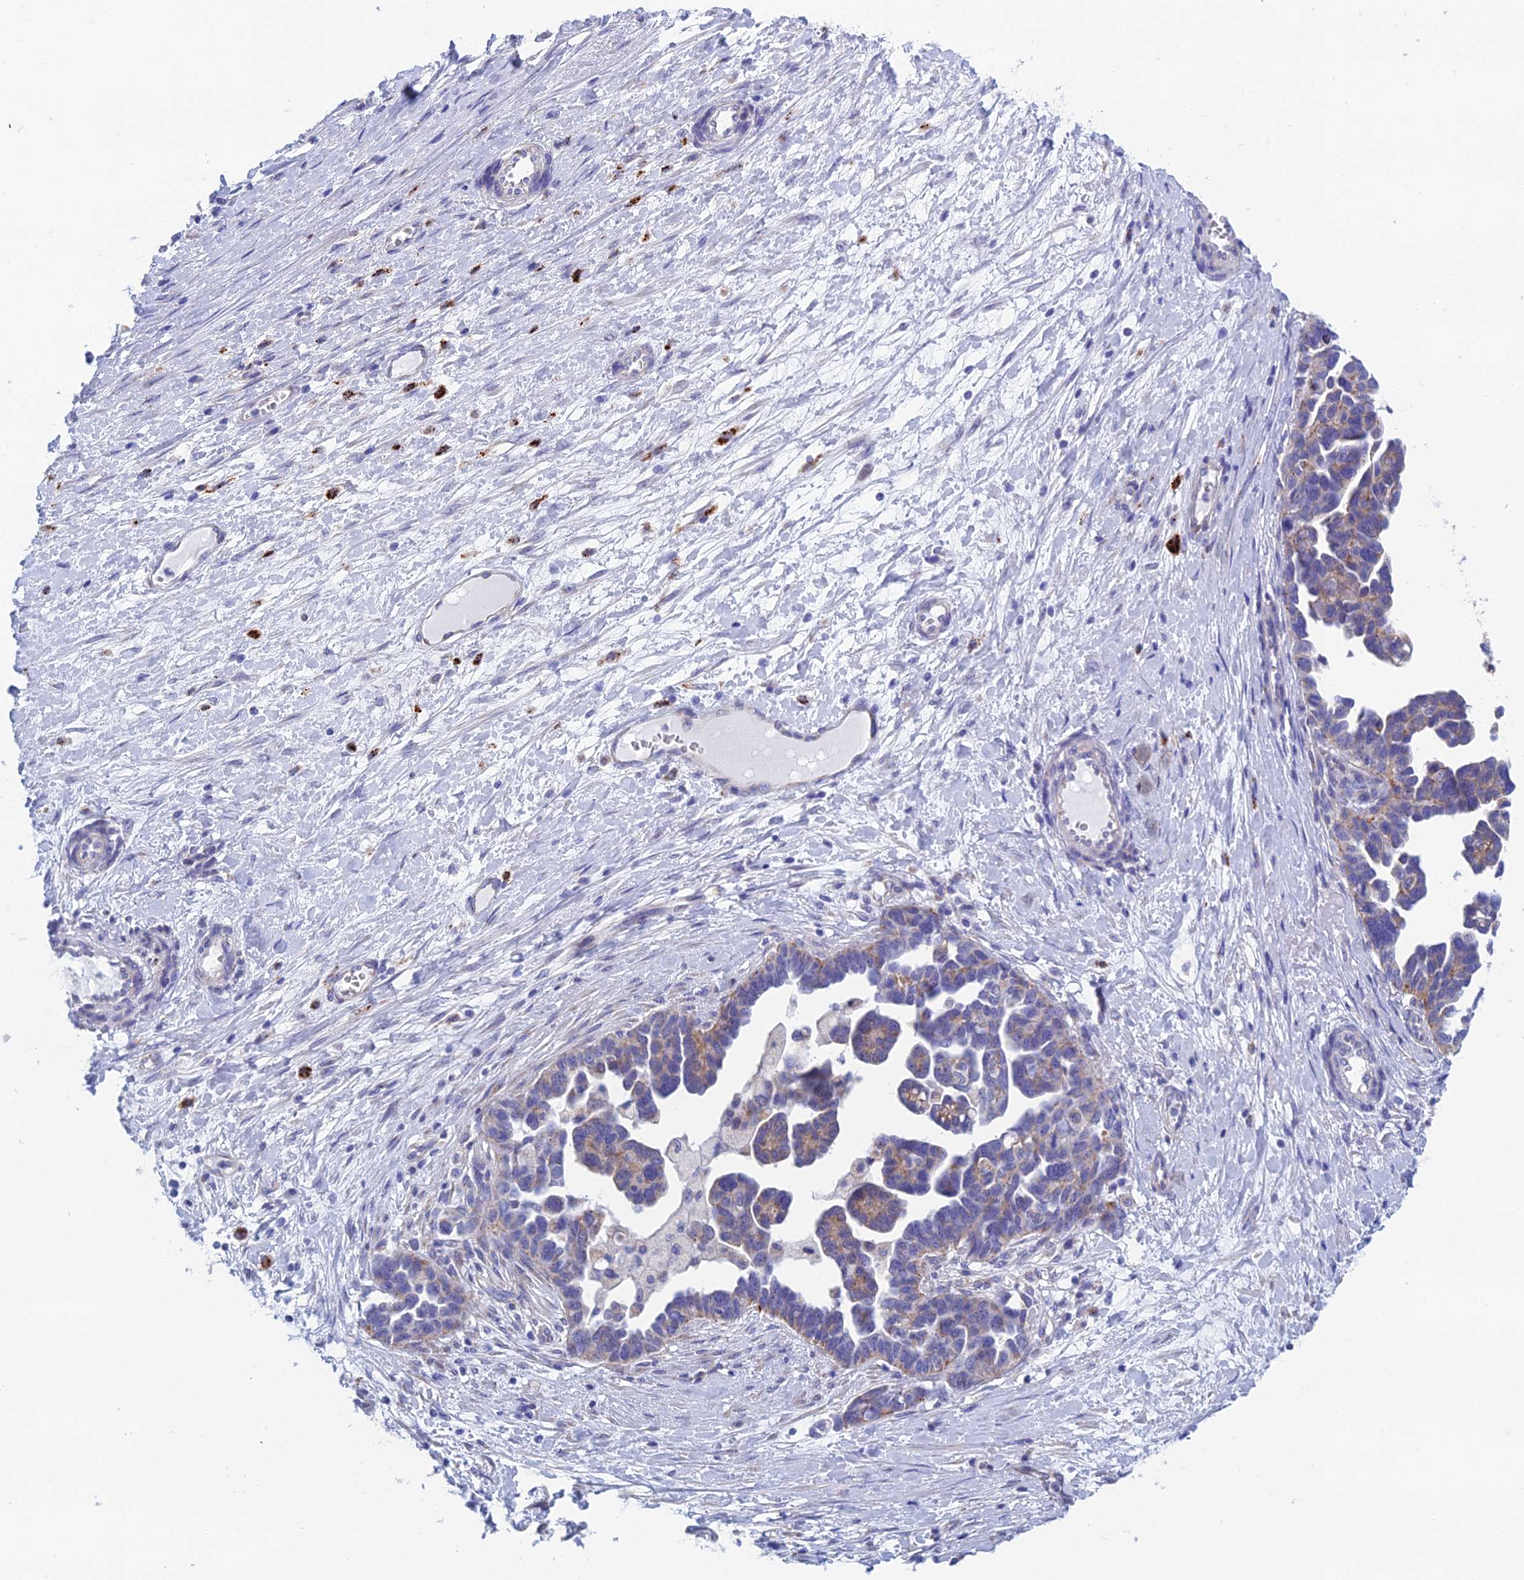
{"staining": {"intensity": "moderate", "quantity": "<25%", "location": "cytoplasmic/membranous"}, "tissue": "ovarian cancer", "cell_type": "Tumor cells", "image_type": "cancer", "snomed": [{"axis": "morphology", "description": "Cystadenocarcinoma, serous, NOS"}, {"axis": "topography", "description": "Ovary"}], "caption": "Moderate cytoplasmic/membranous staining is present in approximately <25% of tumor cells in ovarian serous cystadenocarcinoma.", "gene": "CFAP210", "patient": {"sex": "female", "age": 54}}